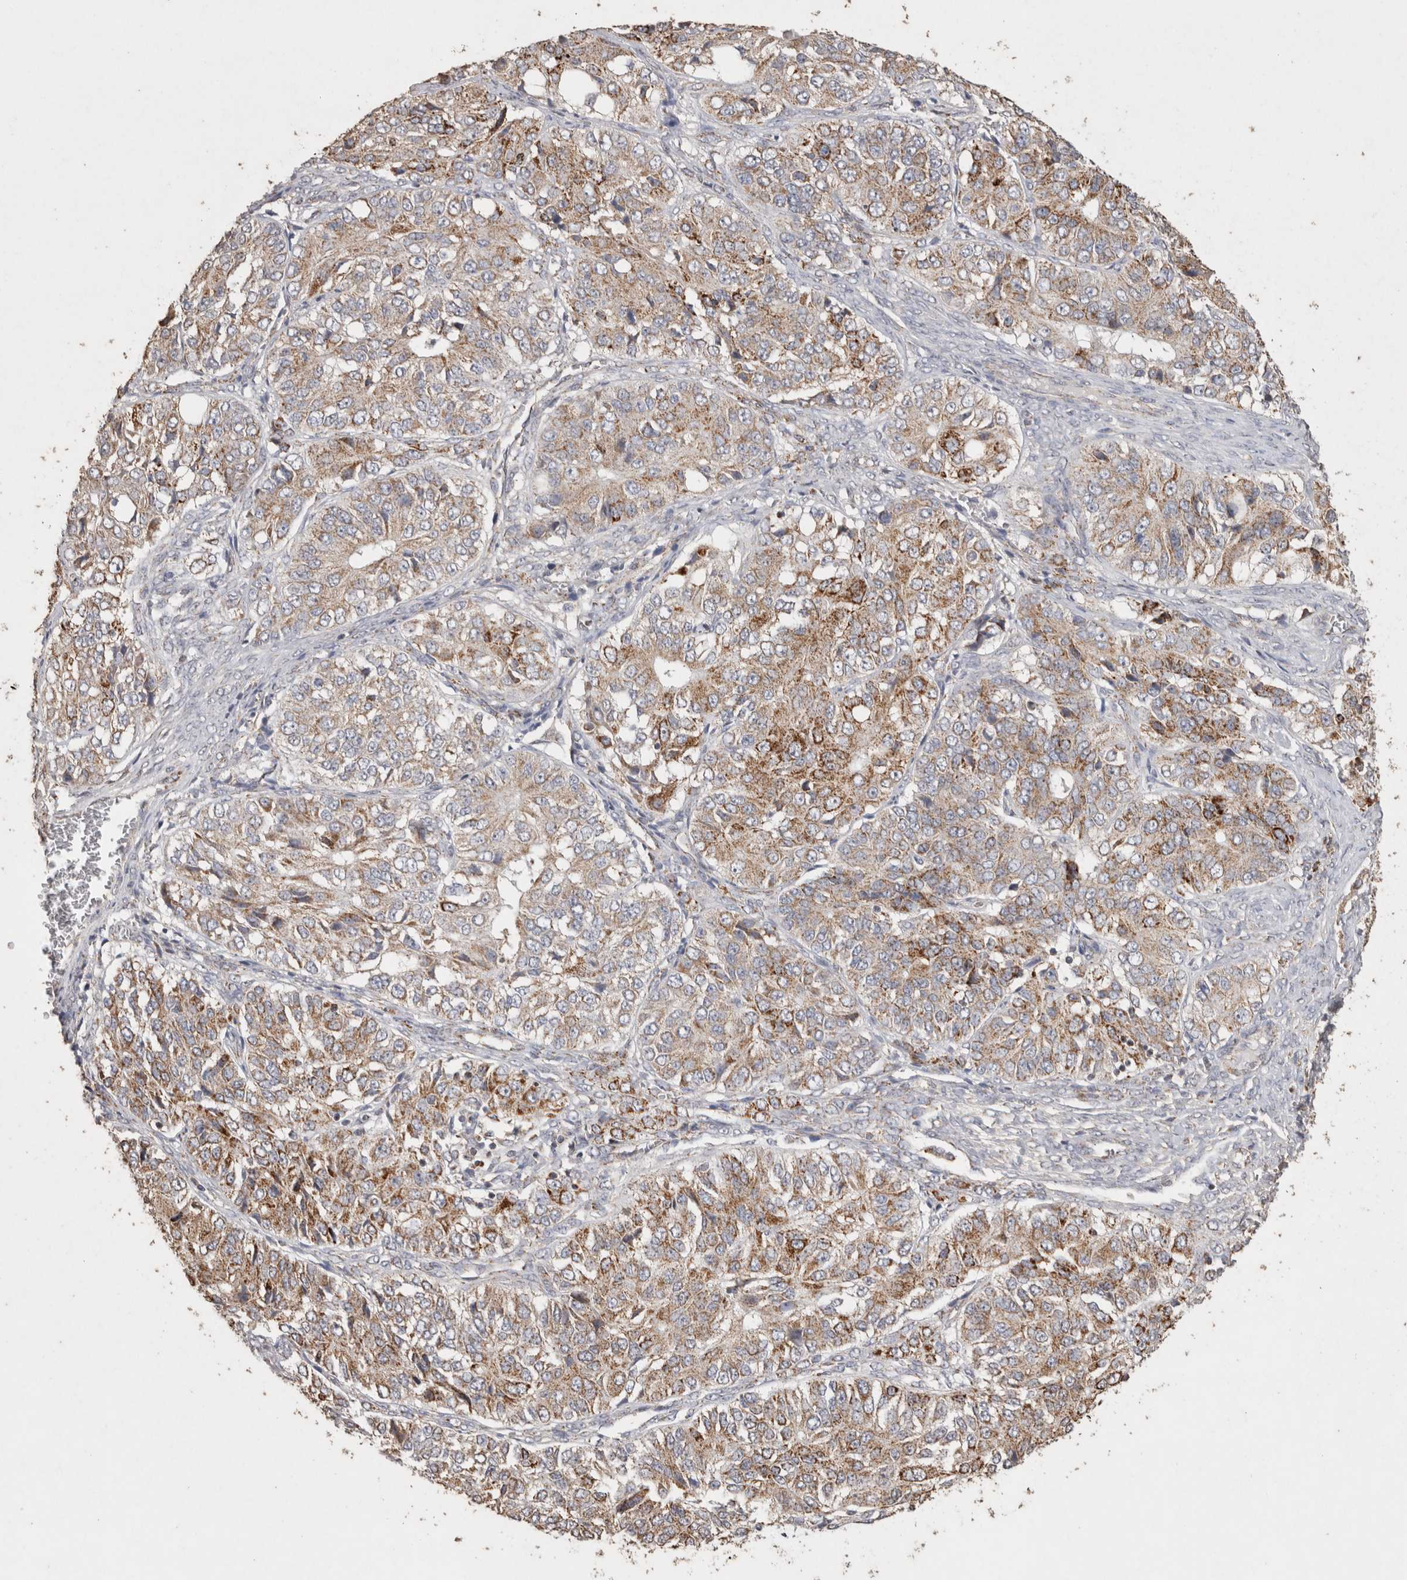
{"staining": {"intensity": "moderate", "quantity": ">75%", "location": "cytoplasmic/membranous"}, "tissue": "ovarian cancer", "cell_type": "Tumor cells", "image_type": "cancer", "snomed": [{"axis": "morphology", "description": "Carcinoma, endometroid"}, {"axis": "topography", "description": "Ovary"}], "caption": "Protein analysis of ovarian endometroid carcinoma tissue shows moderate cytoplasmic/membranous positivity in about >75% of tumor cells.", "gene": "ACADM", "patient": {"sex": "female", "age": 51}}